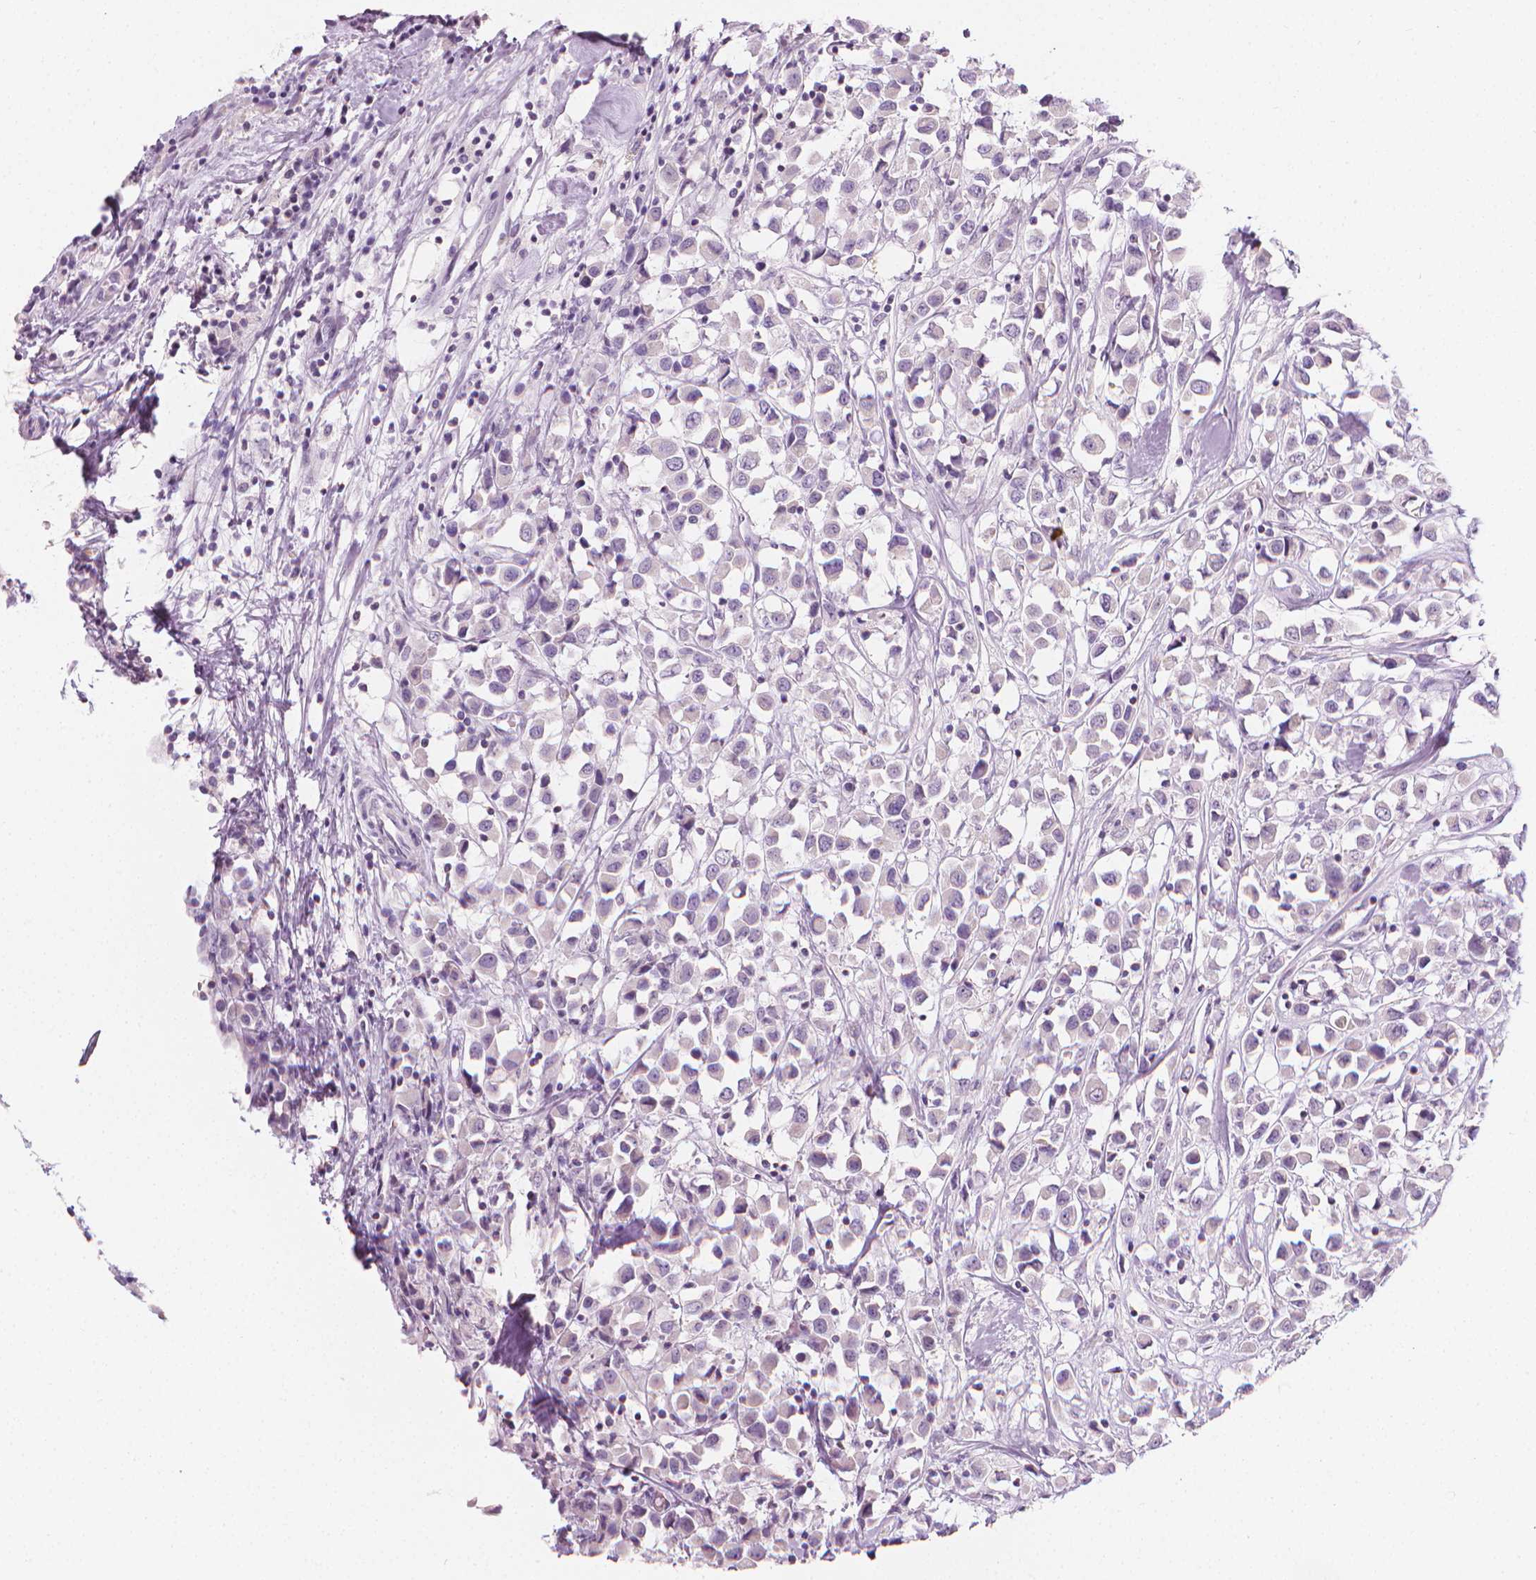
{"staining": {"intensity": "negative", "quantity": "none", "location": "none"}, "tissue": "breast cancer", "cell_type": "Tumor cells", "image_type": "cancer", "snomed": [{"axis": "morphology", "description": "Duct carcinoma"}, {"axis": "topography", "description": "Breast"}], "caption": "Tumor cells are negative for protein expression in human invasive ductal carcinoma (breast).", "gene": "DCAF8L1", "patient": {"sex": "female", "age": 61}}